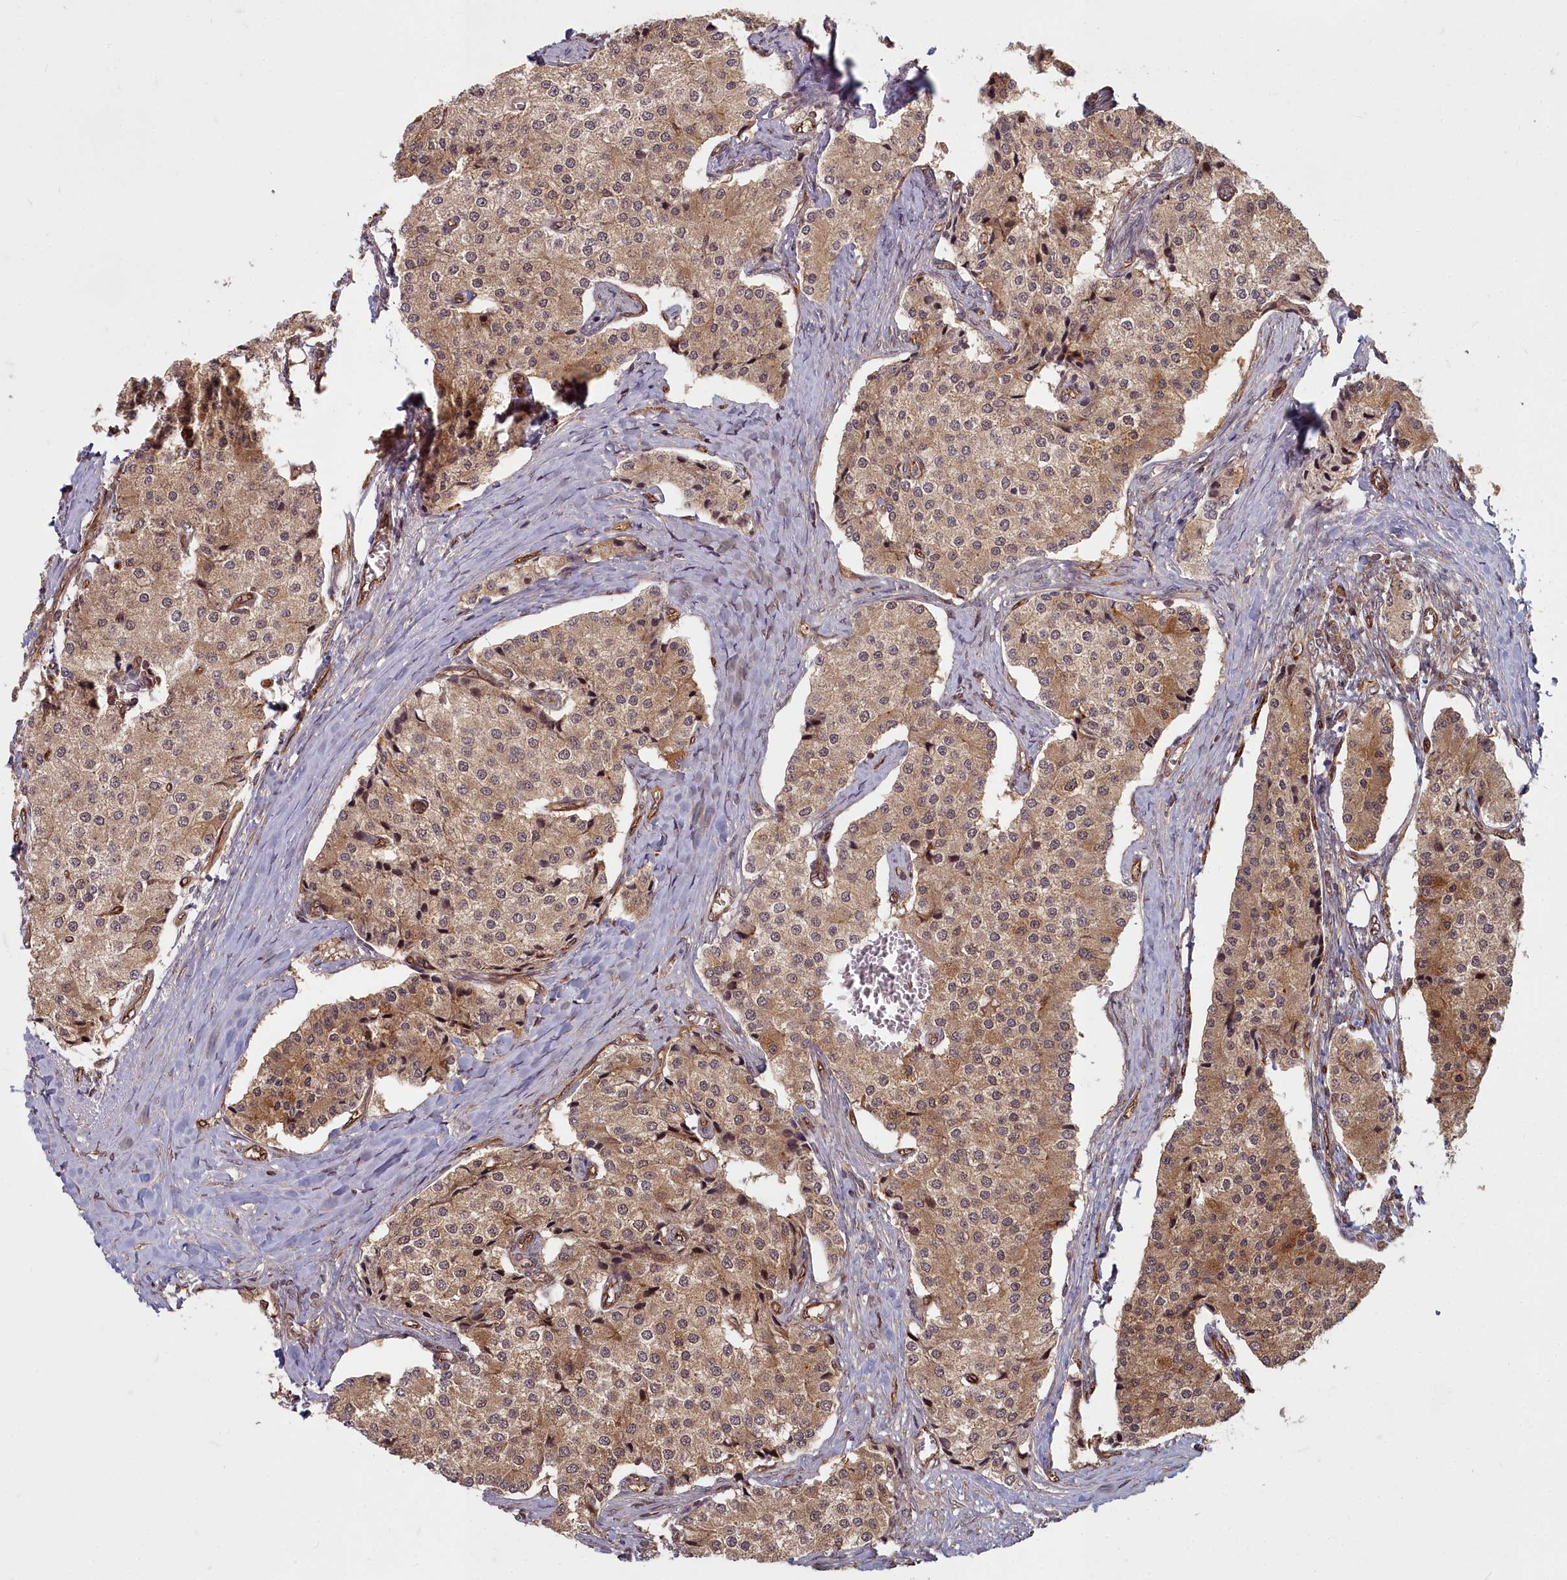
{"staining": {"intensity": "moderate", "quantity": ">75%", "location": "cytoplasmic/membranous"}, "tissue": "carcinoid", "cell_type": "Tumor cells", "image_type": "cancer", "snomed": [{"axis": "morphology", "description": "Carcinoid, malignant, NOS"}, {"axis": "topography", "description": "Colon"}], "caption": "A micrograph of human carcinoid stained for a protein demonstrates moderate cytoplasmic/membranous brown staining in tumor cells.", "gene": "TSPYL4", "patient": {"sex": "female", "age": 52}}